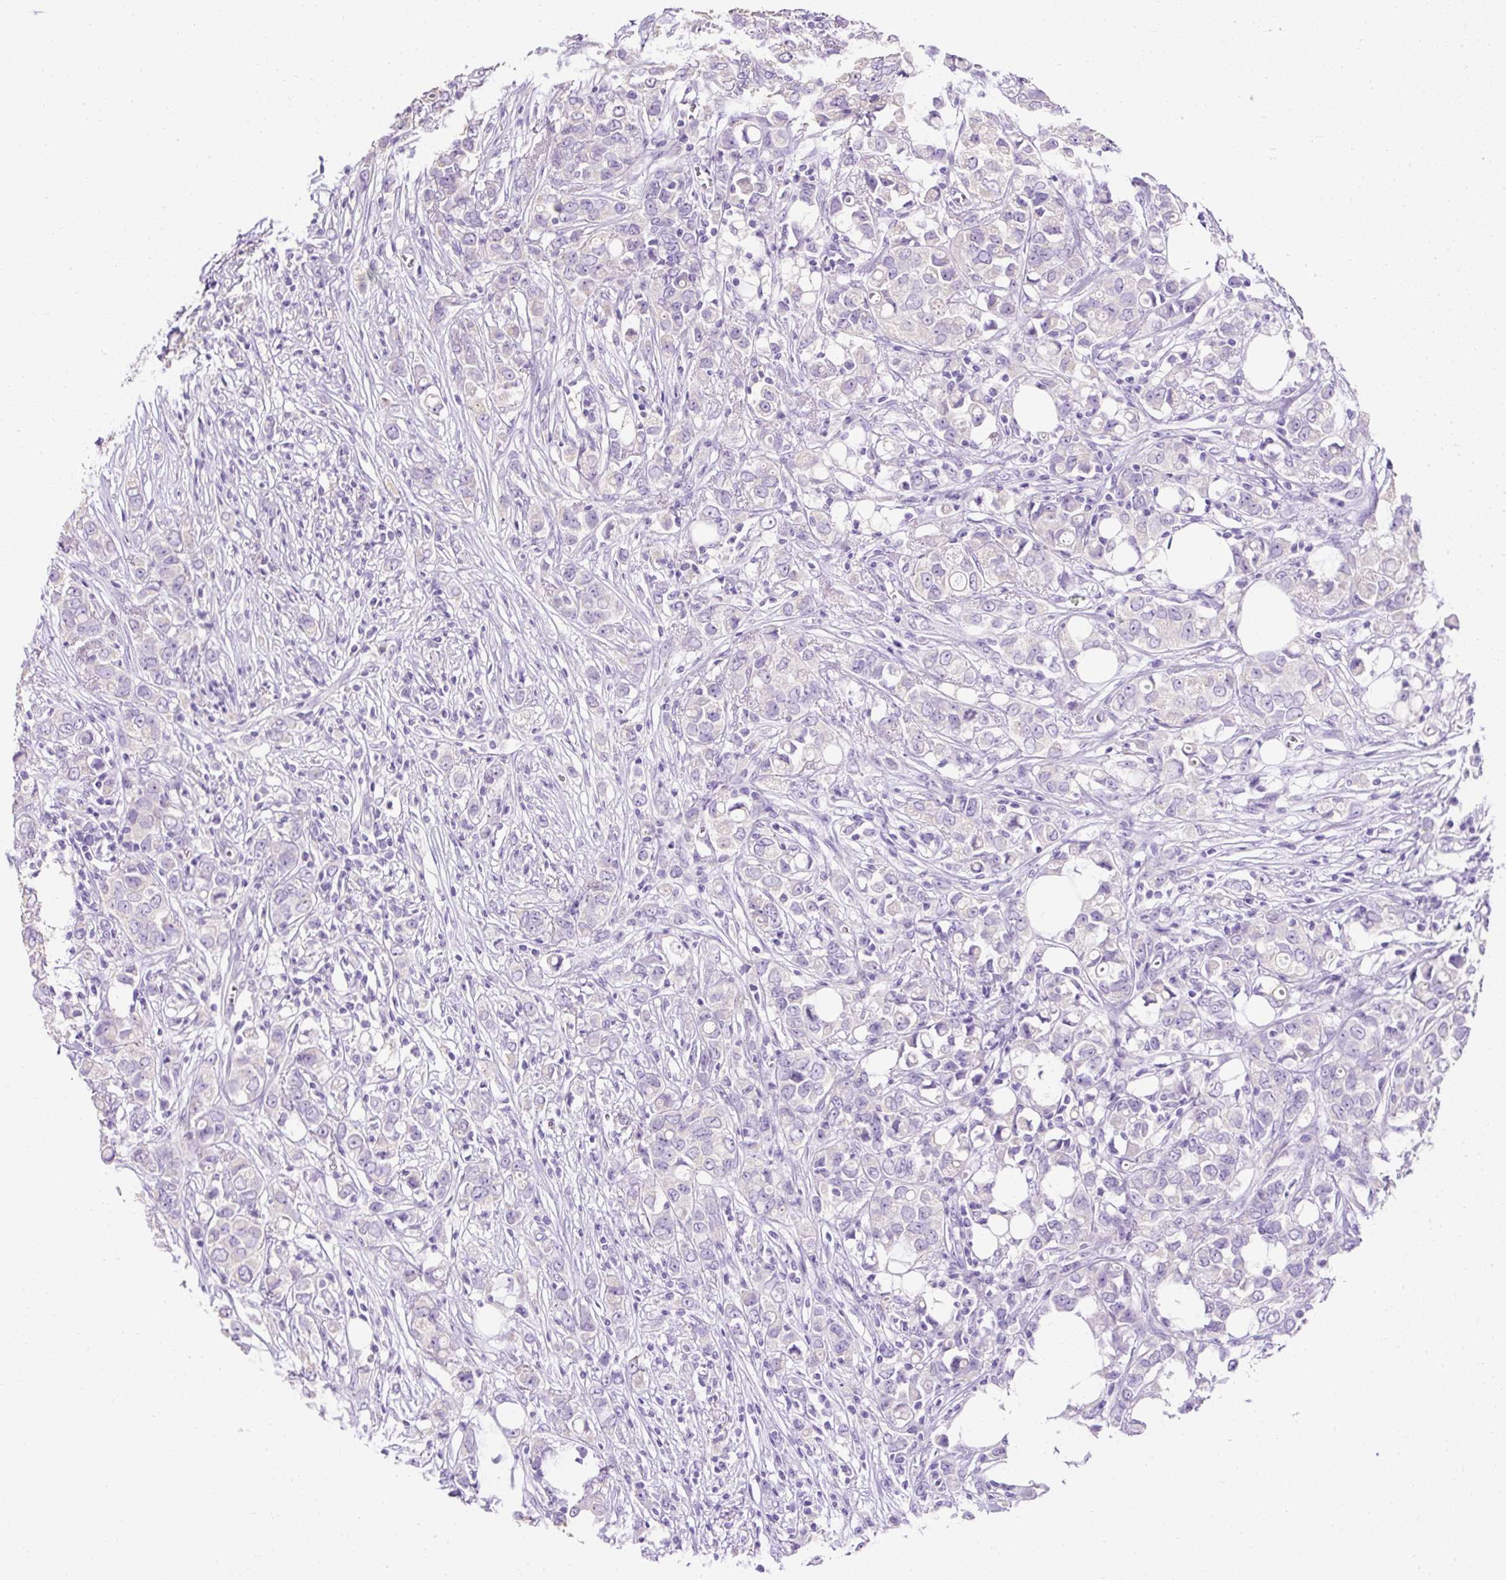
{"staining": {"intensity": "negative", "quantity": "none", "location": "none"}, "tissue": "breast cancer", "cell_type": "Tumor cells", "image_type": "cancer", "snomed": [{"axis": "morphology", "description": "Lobular carcinoma"}, {"axis": "topography", "description": "Breast"}], "caption": "This is an IHC histopathology image of breast cancer. There is no positivity in tumor cells.", "gene": "C2CD4C", "patient": {"sex": "female", "age": 91}}